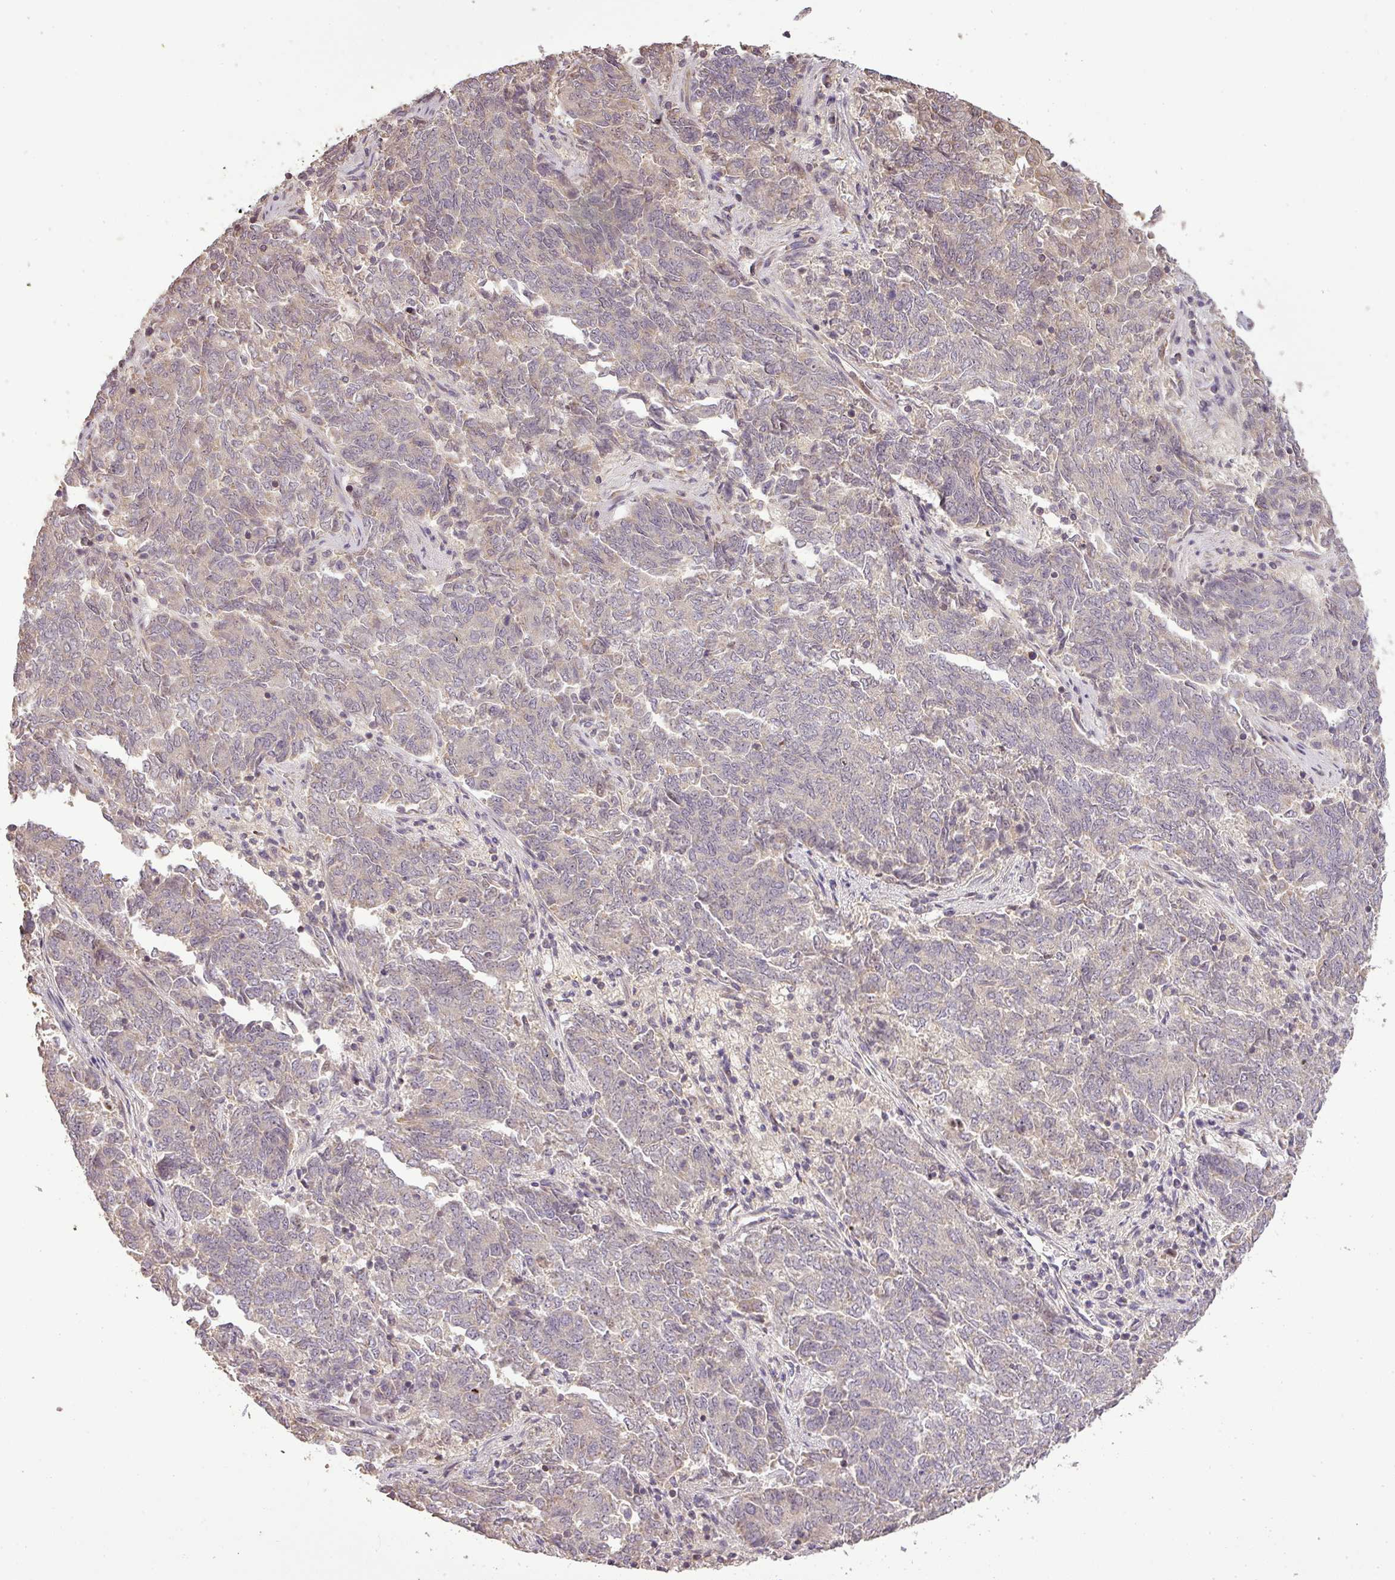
{"staining": {"intensity": "weak", "quantity": "<25%", "location": "cytoplasmic/membranous,nuclear"}, "tissue": "endometrial cancer", "cell_type": "Tumor cells", "image_type": "cancer", "snomed": [{"axis": "morphology", "description": "Adenocarcinoma, NOS"}, {"axis": "topography", "description": "Endometrium"}], "caption": "There is no significant staining in tumor cells of endometrial cancer (adenocarcinoma).", "gene": "FAIM", "patient": {"sex": "female", "age": 80}}